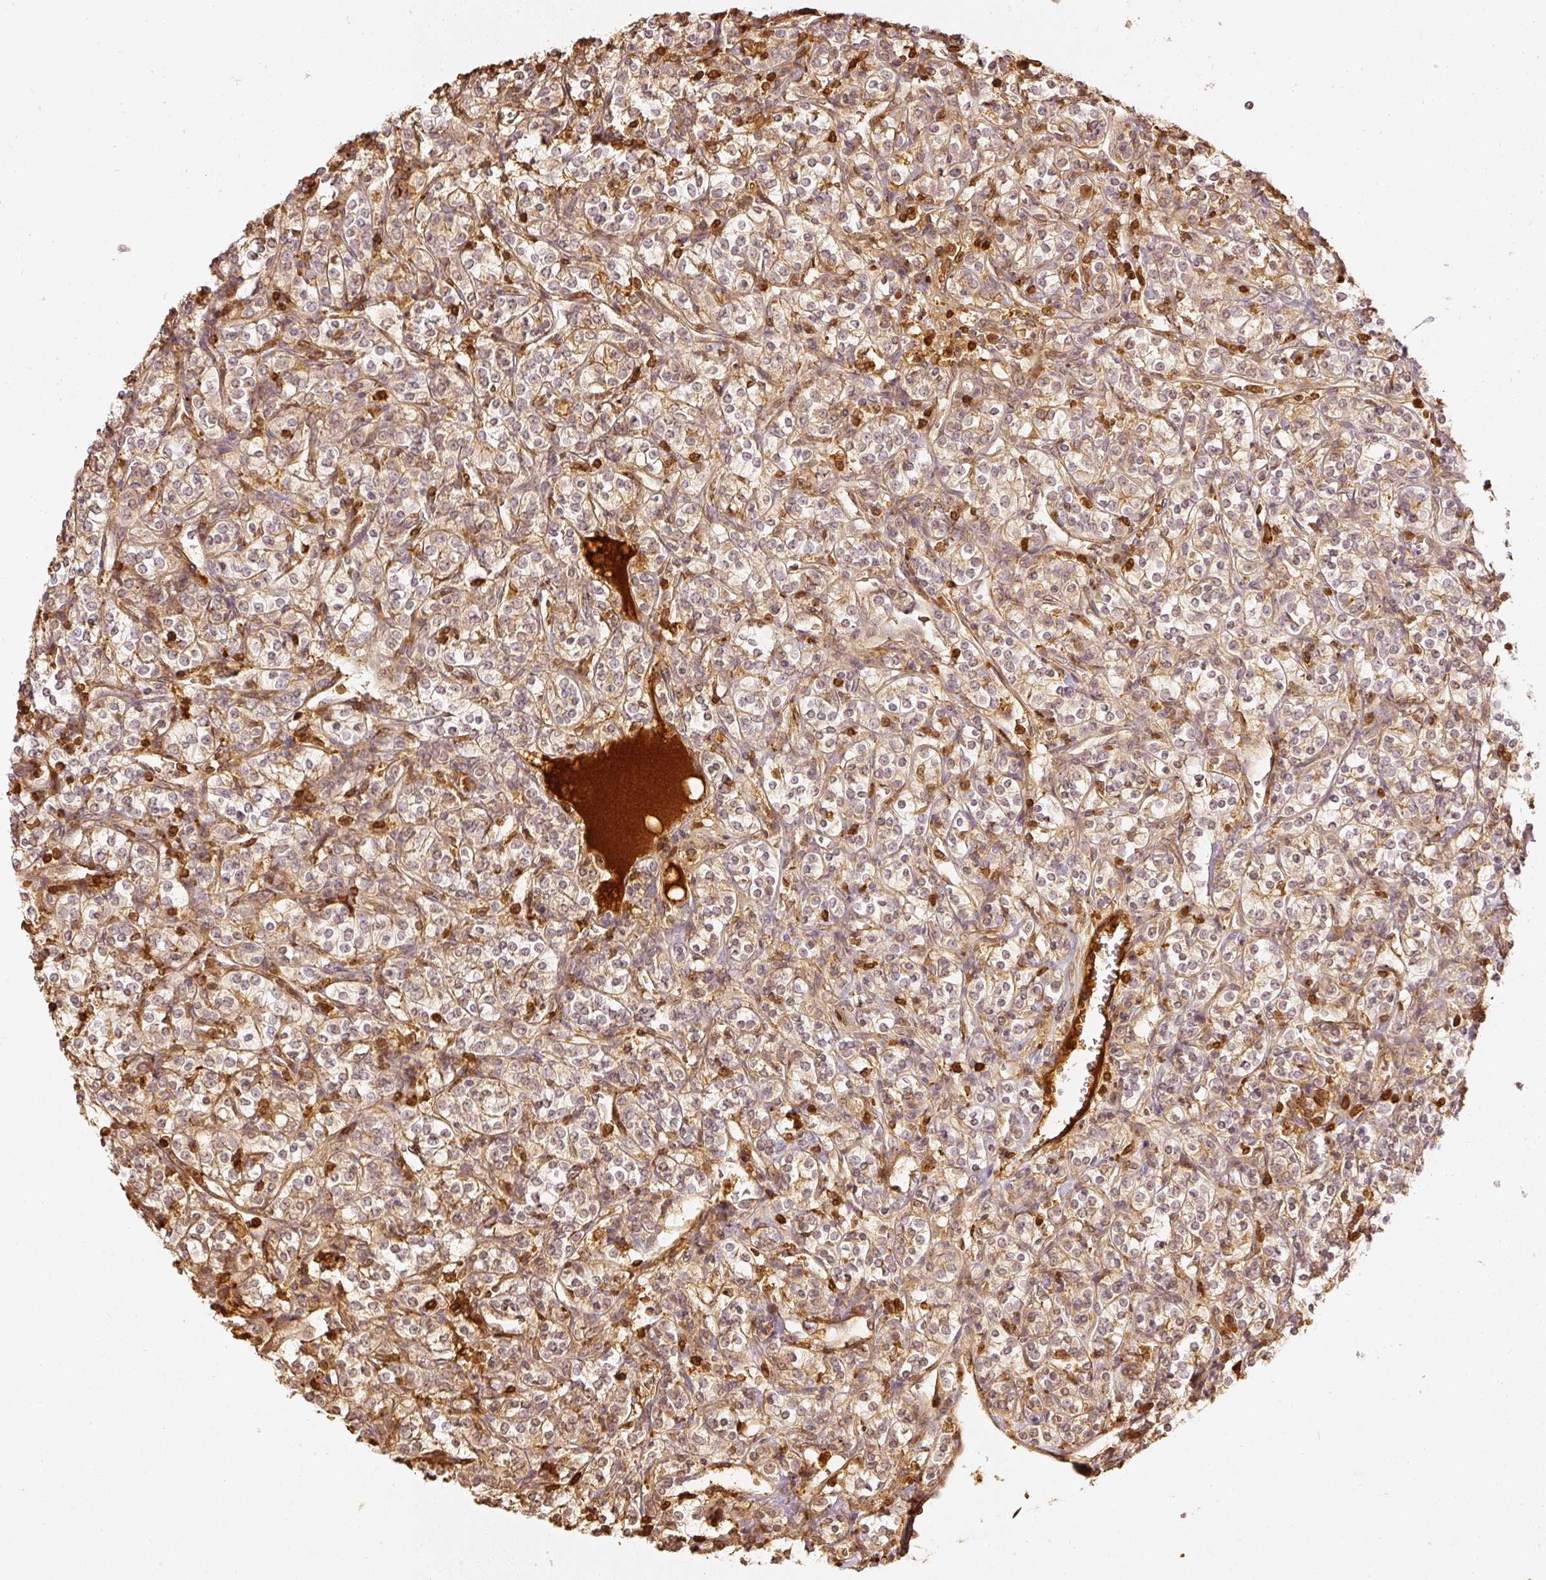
{"staining": {"intensity": "weak", "quantity": ">75%", "location": "cytoplasmic/membranous"}, "tissue": "renal cancer", "cell_type": "Tumor cells", "image_type": "cancer", "snomed": [{"axis": "morphology", "description": "Adenocarcinoma, NOS"}, {"axis": "topography", "description": "Kidney"}], "caption": "Tumor cells show low levels of weak cytoplasmic/membranous staining in approximately >75% of cells in adenocarcinoma (renal).", "gene": "PFN1", "patient": {"sex": "male", "age": 77}}